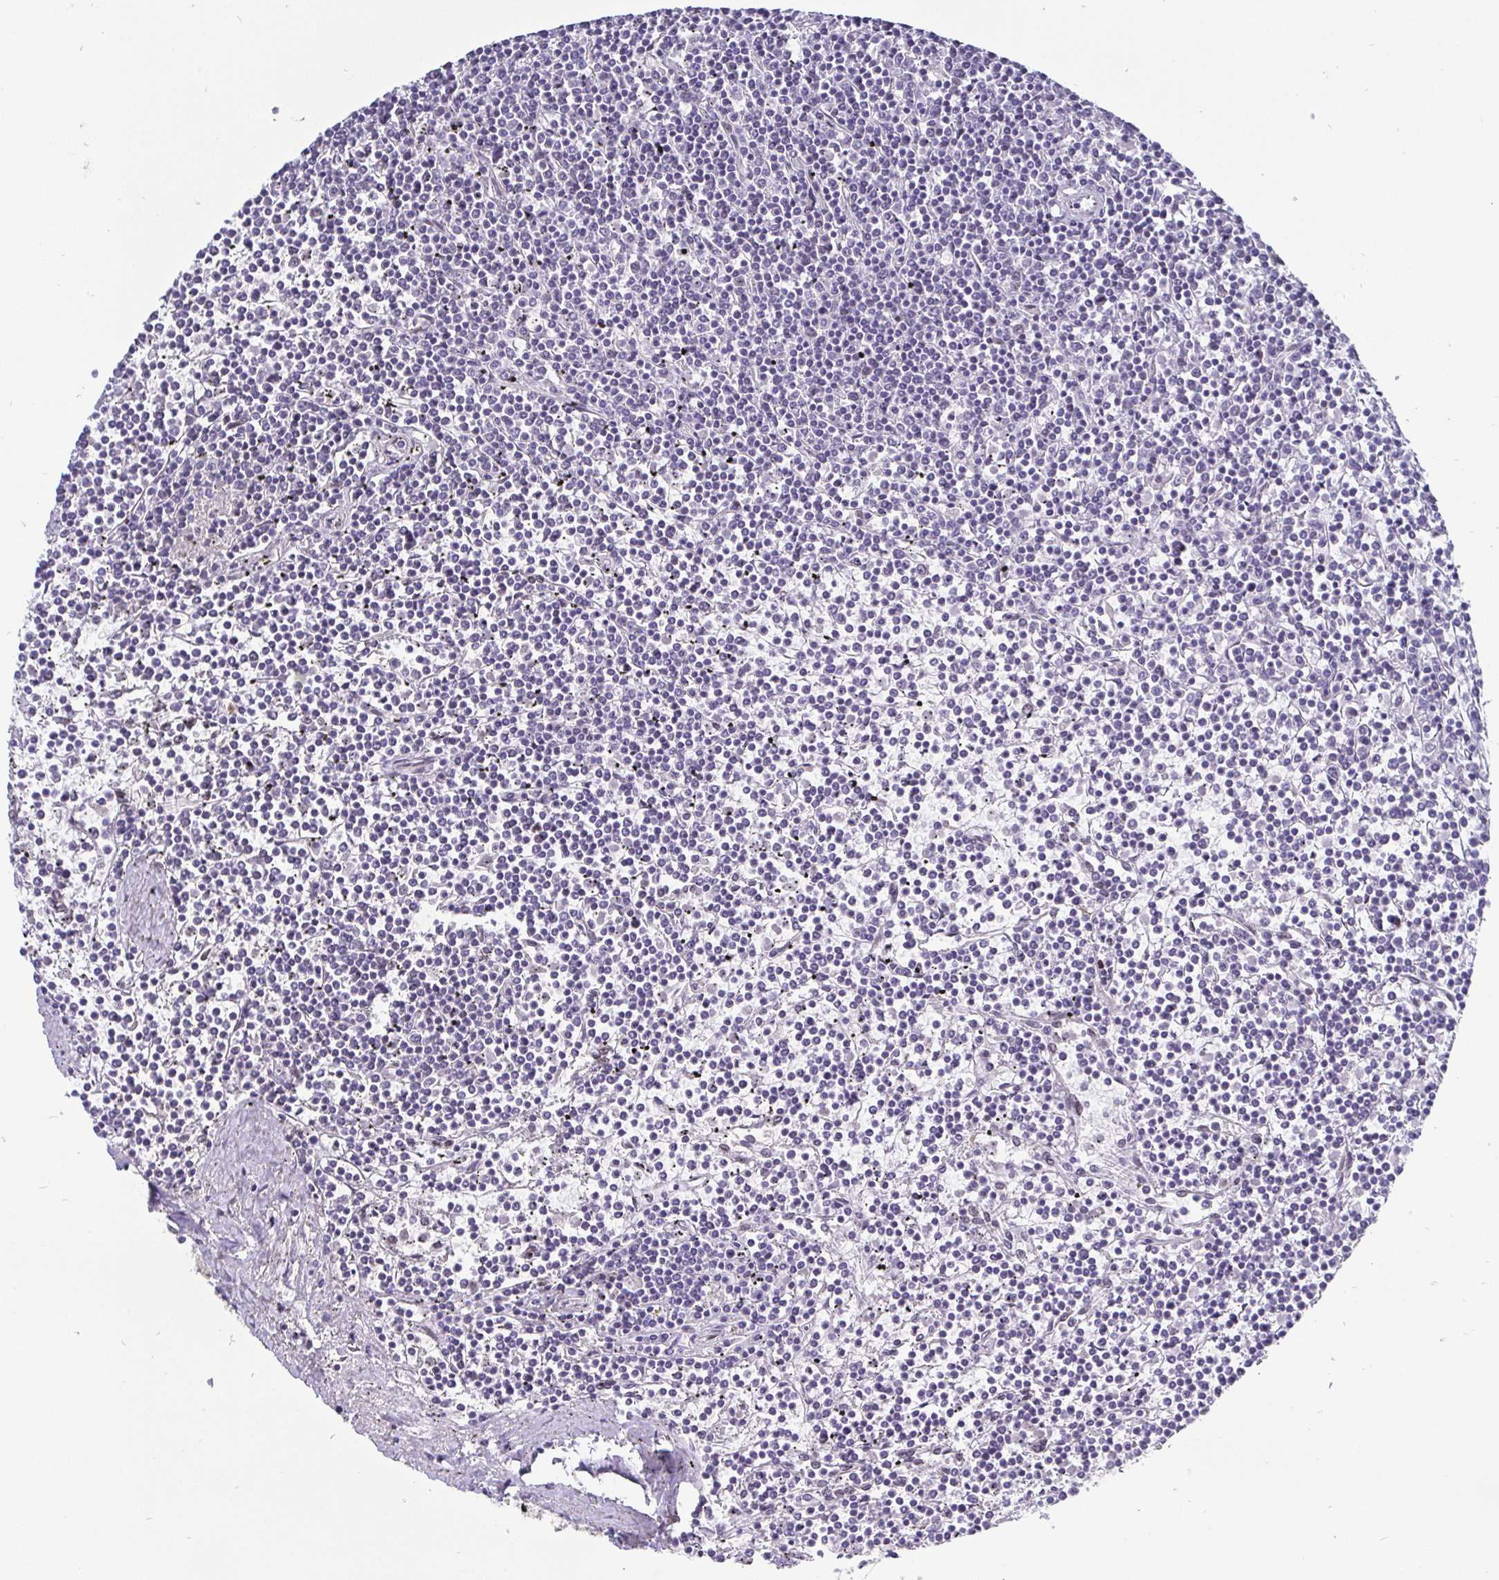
{"staining": {"intensity": "negative", "quantity": "none", "location": "none"}, "tissue": "lymphoma", "cell_type": "Tumor cells", "image_type": "cancer", "snomed": [{"axis": "morphology", "description": "Malignant lymphoma, non-Hodgkin's type, Low grade"}, {"axis": "topography", "description": "Spleen"}], "caption": "The IHC image has no significant staining in tumor cells of low-grade malignant lymphoma, non-Hodgkin's type tissue. (Stains: DAB (3,3'-diaminobenzidine) immunohistochemistry (IHC) with hematoxylin counter stain, Microscopy: brightfield microscopy at high magnification).", "gene": "EMD", "patient": {"sex": "female", "age": 19}}